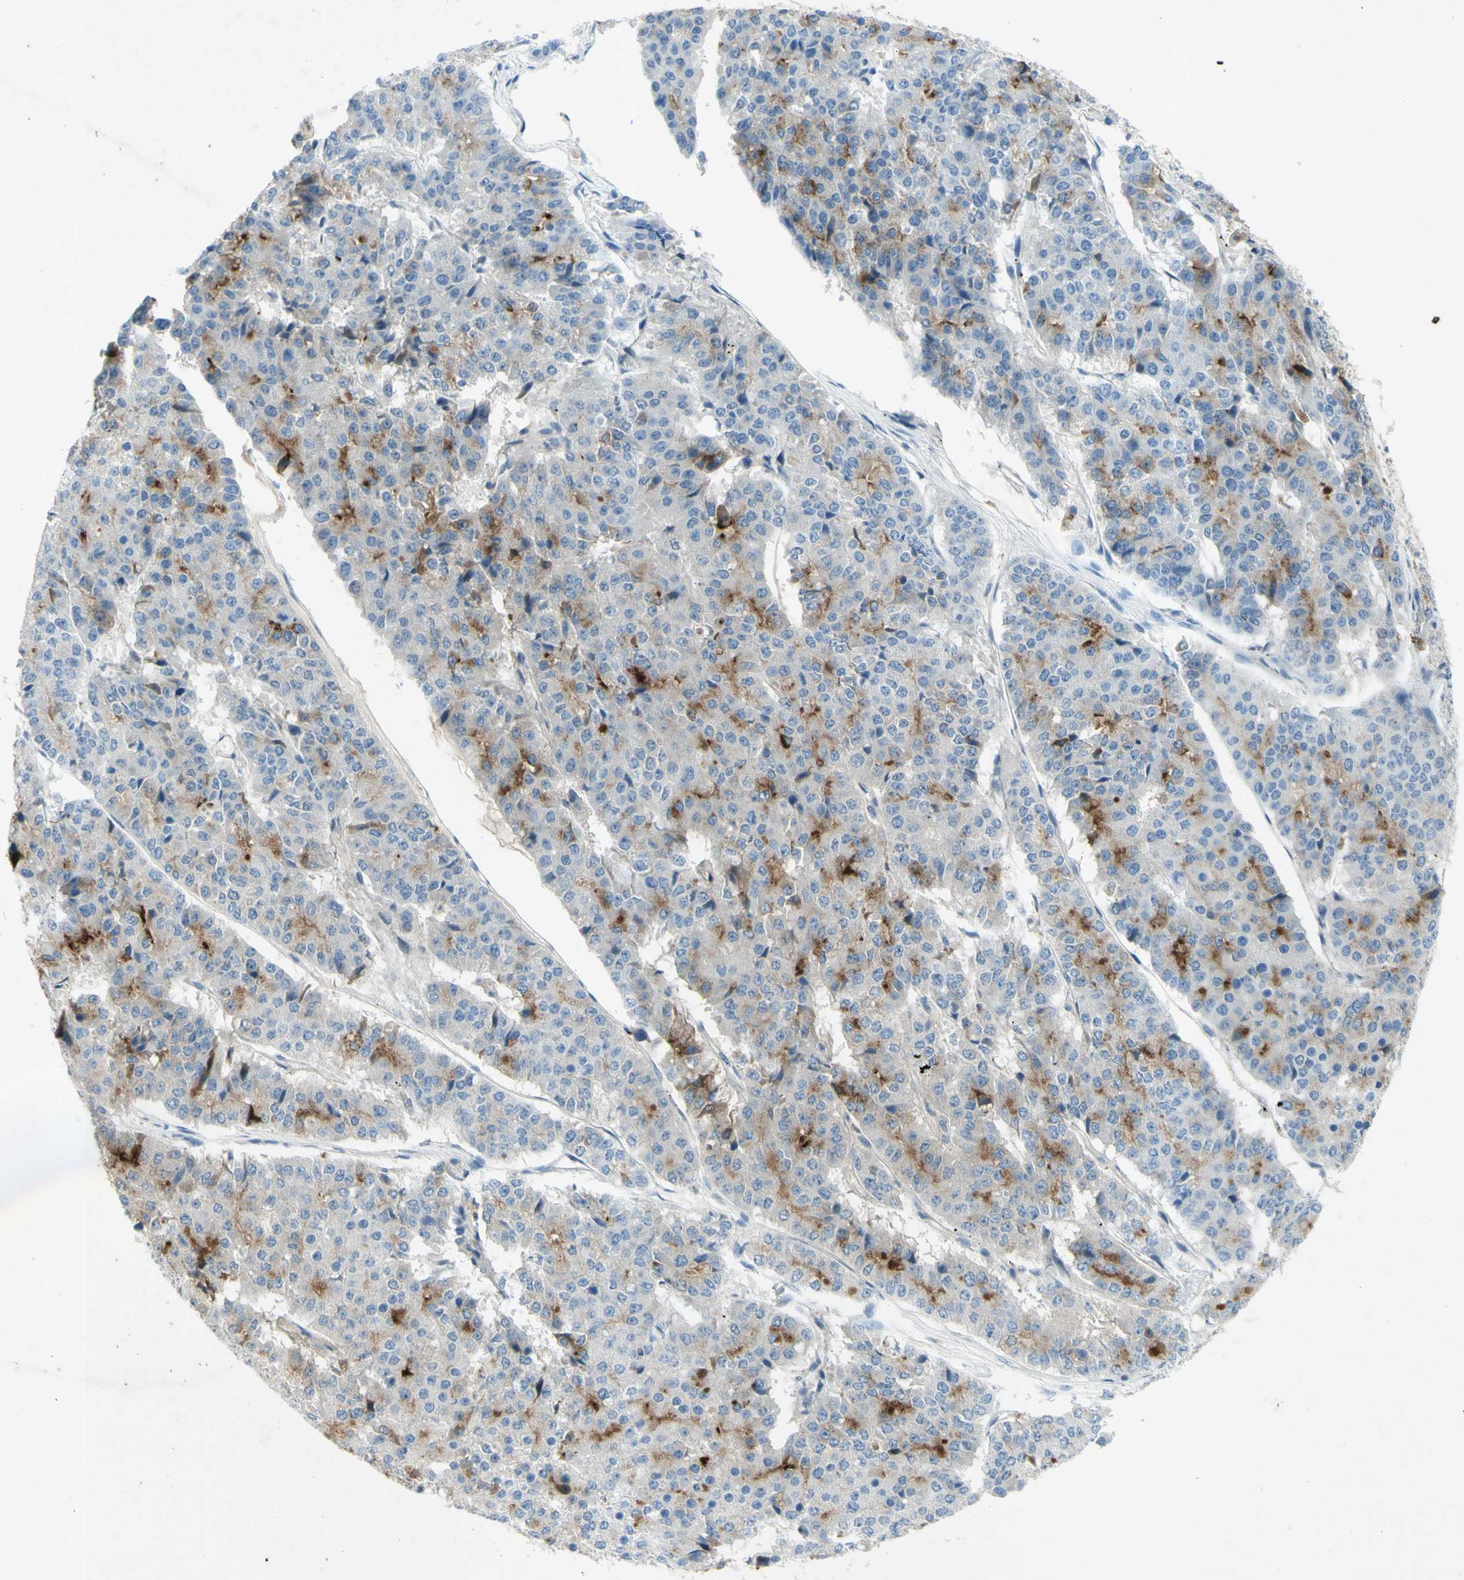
{"staining": {"intensity": "strong", "quantity": "<25%", "location": "cytoplasmic/membranous"}, "tissue": "pancreatic cancer", "cell_type": "Tumor cells", "image_type": "cancer", "snomed": [{"axis": "morphology", "description": "Adenocarcinoma, NOS"}, {"axis": "topography", "description": "Pancreas"}], "caption": "Protein expression analysis of pancreatic cancer (adenocarcinoma) shows strong cytoplasmic/membranous positivity in about <25% of tumor cells.", "gene": "GDF15", "patient": {"sex": "male", "age": 50}}